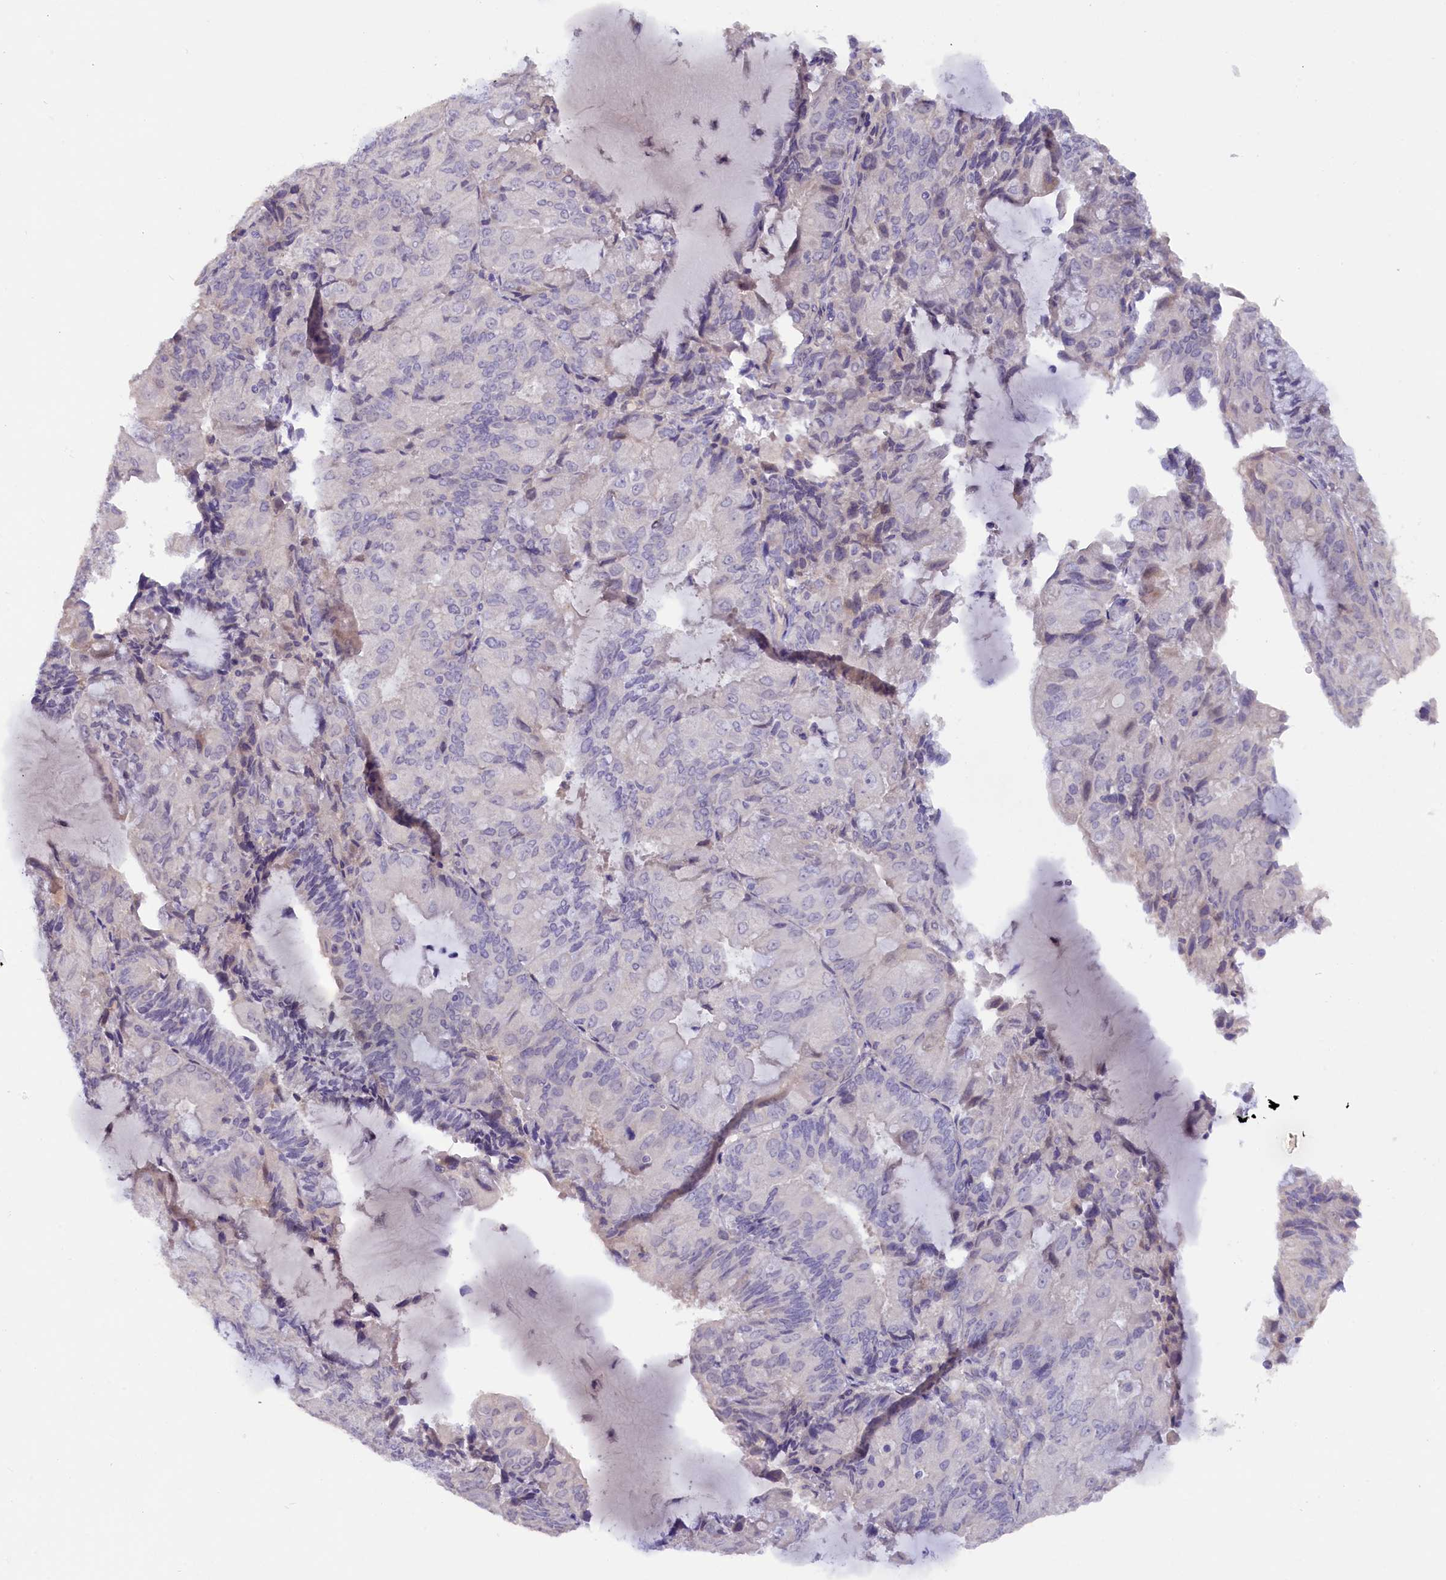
{"staining": {"intensity": "negative", "quantity": "none", "location": "none"}, "tissue": "endometrial cancer", "cell_type": "Tumor cells", "image_type": "cancer", "snomed": [{"axis": "morphology", "description": "Adenocarcinoma, NOS"}, {"axis": "topography", "description": "Endometrium"}], "caption": "A micrograph of endometrial adenocarcinoma stained for a protein reveals no brown staining in tumor cells.", "gene": "ZSWIM4", "patient": {"sex": "female", "age": 81}}